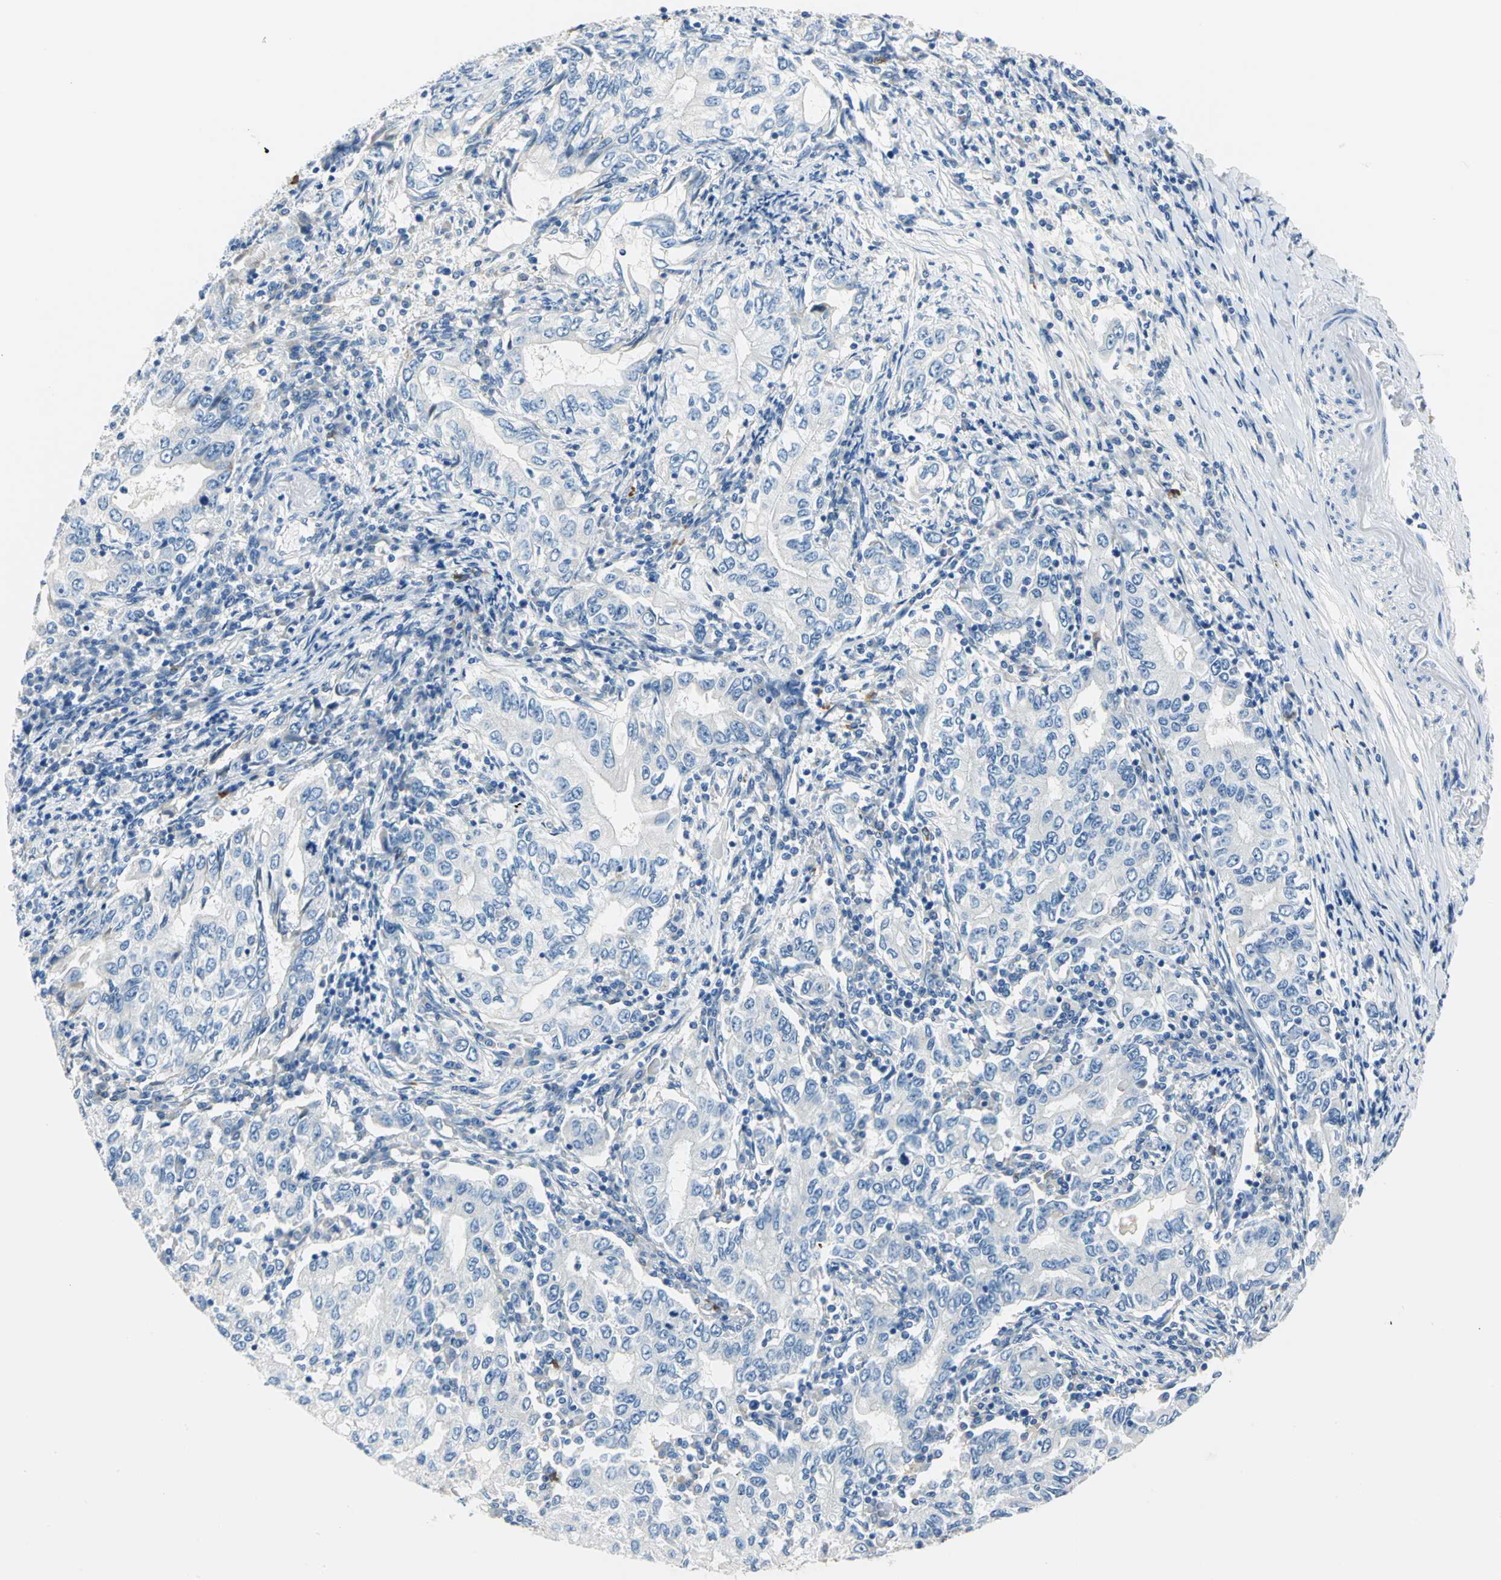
{"staining": {"intensity": "negative", "quantity": "none", "location": "none"}, "tissue": "stomach cancer", "cell_type": "Tumor cells", "image_type": "cancer", "snomed": [{"axis": "morphology", "description": "Adenocarcinoma, NOS"}, {"axis": "topography", "description": "Stomach, lower"}], "caption": "Histopathology image shows no significant protein expression in tumor cells of stomach cancer (adenocarcinoma).", "gene": "TRIM25", "patient": {"sex": "female", "age": 72}}